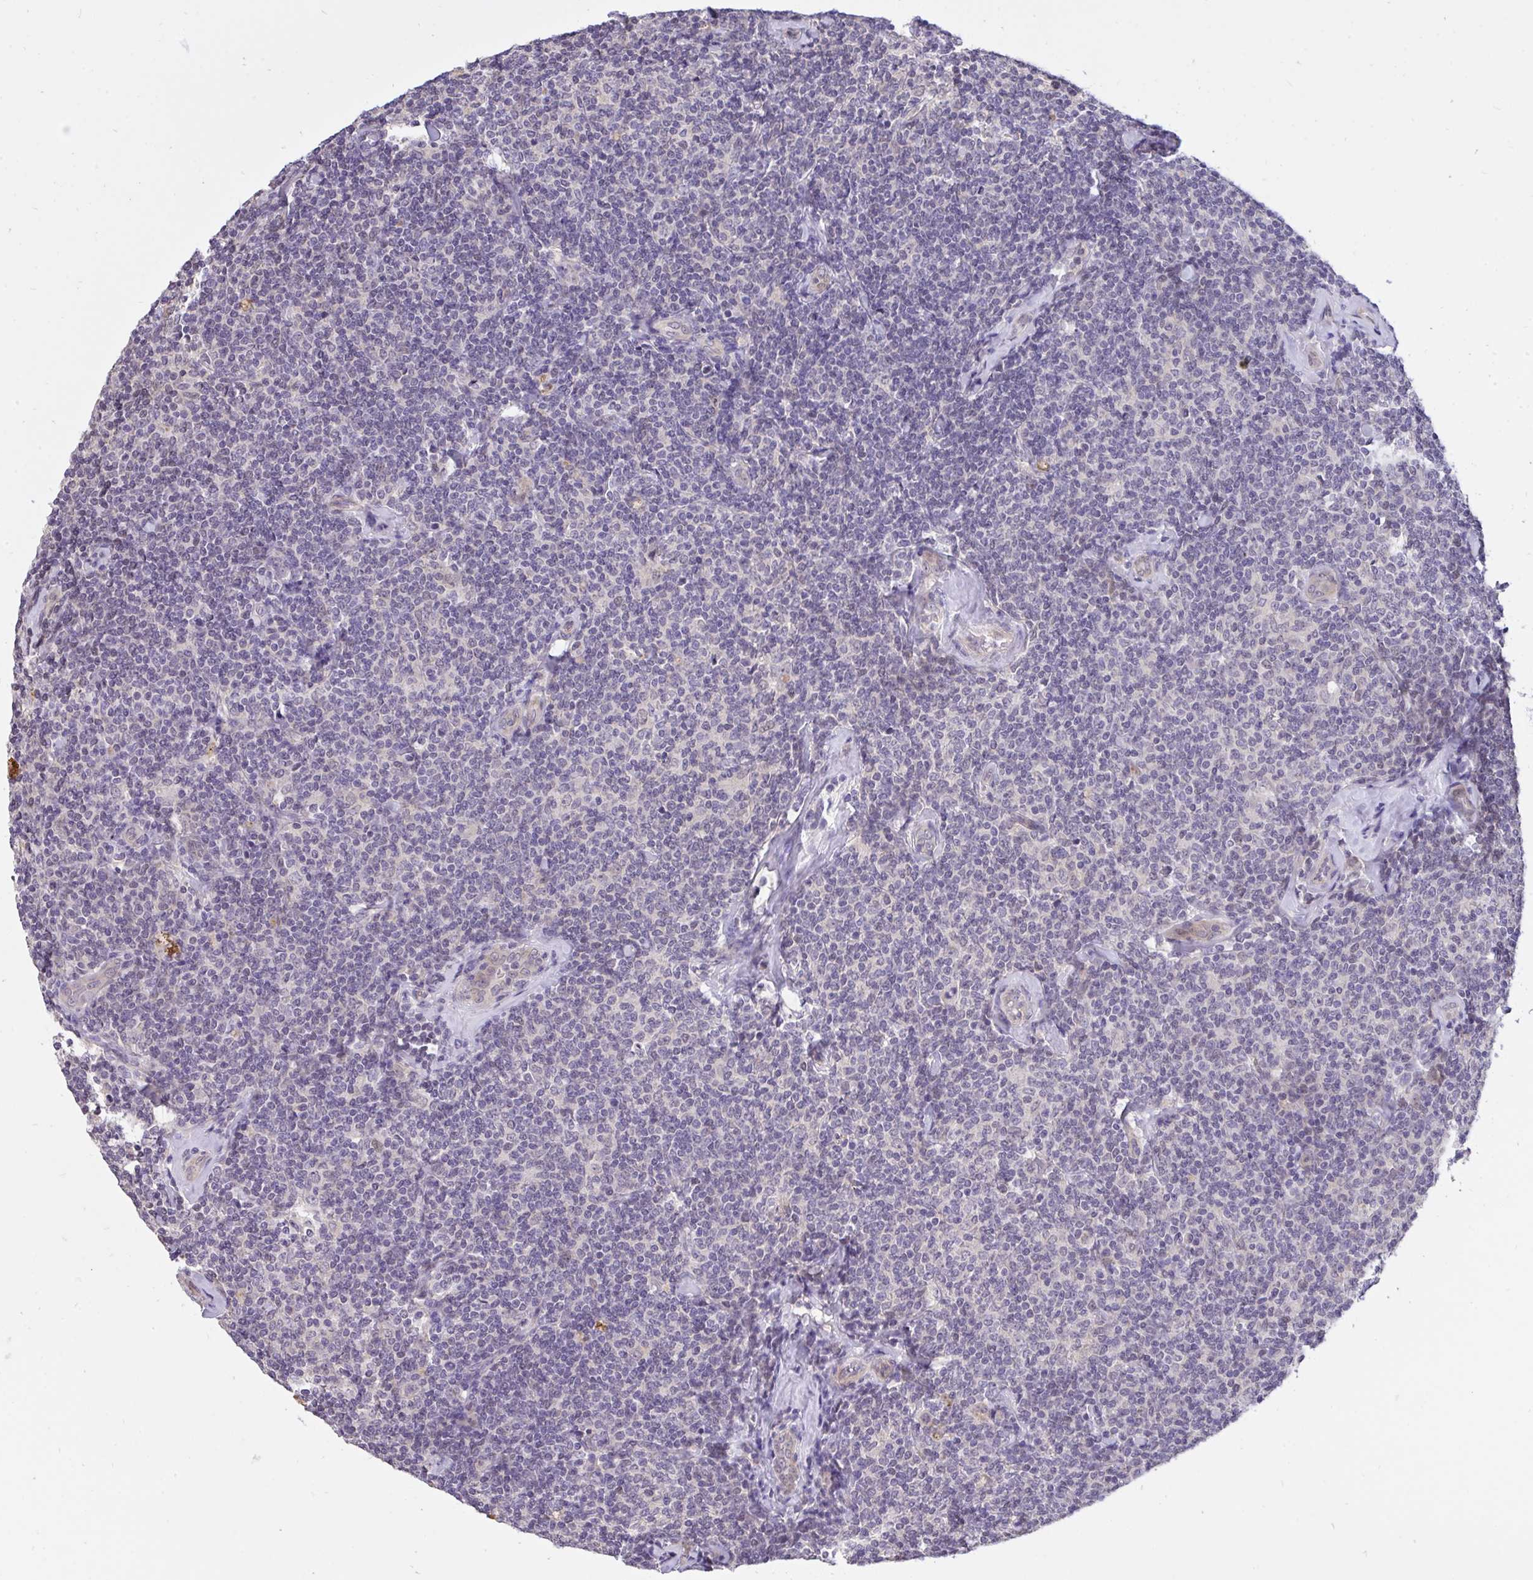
{"staining": {"intensity": "negative", "quantity": "none", "location": "none"}, "tissue": "lymphoma", "cell_type": "Tumor cells", "image_type": "cancer", "snomed": [{"axis": "morphology", "description": "Malignant lymphoma, non-Hodgkin's type, Low grade"}, {"axis": "topography", "description": "Lymph node"}], "caption": "Lymphoma stained for a protein using immunohistochemistry (IHC) exhibits no staining tumor cells.", "gene": "C19orf54", "patient": {"sex": "female", "age": 56}}